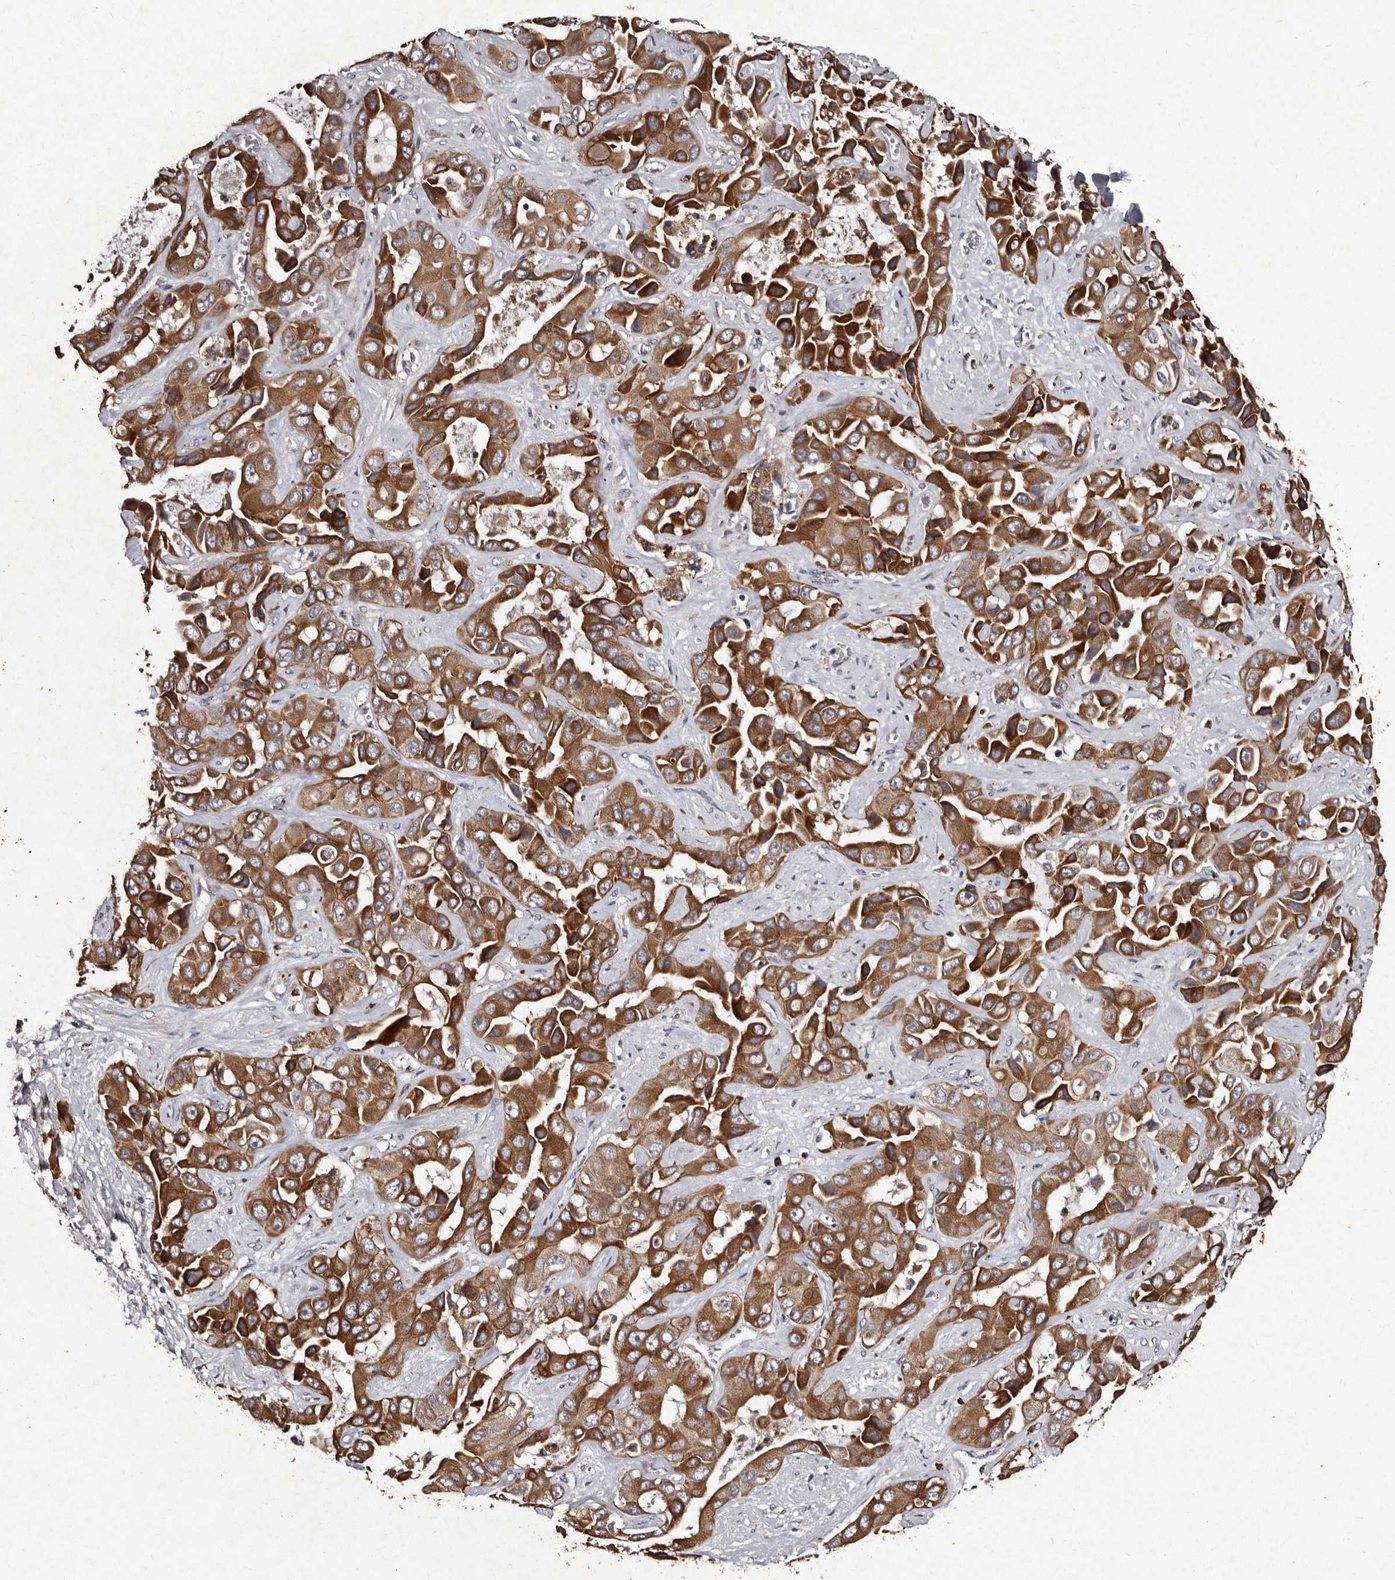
{"staining": {"intensity": "strong", "quantity": ">75%", "location": "cytoplasmic/membranous"}, "tissue": "liver cancer", "cell_type": "Tumor cells", "image_type": "cancer", "snomed": [{"axis": "morphology", "description": "Cholangiocarcinoma"}, {"axis": "topography", "description": "Liver"}], "caption": "Liver cancer (cholangiocarcinoma) stained with immunohistochemistry (IHC) reveals strong cytoplasmic/membranous expression in about >75% of tumor cells.", "gene": "TFB1M", "patient": {"sex": "female", "age": 52}}